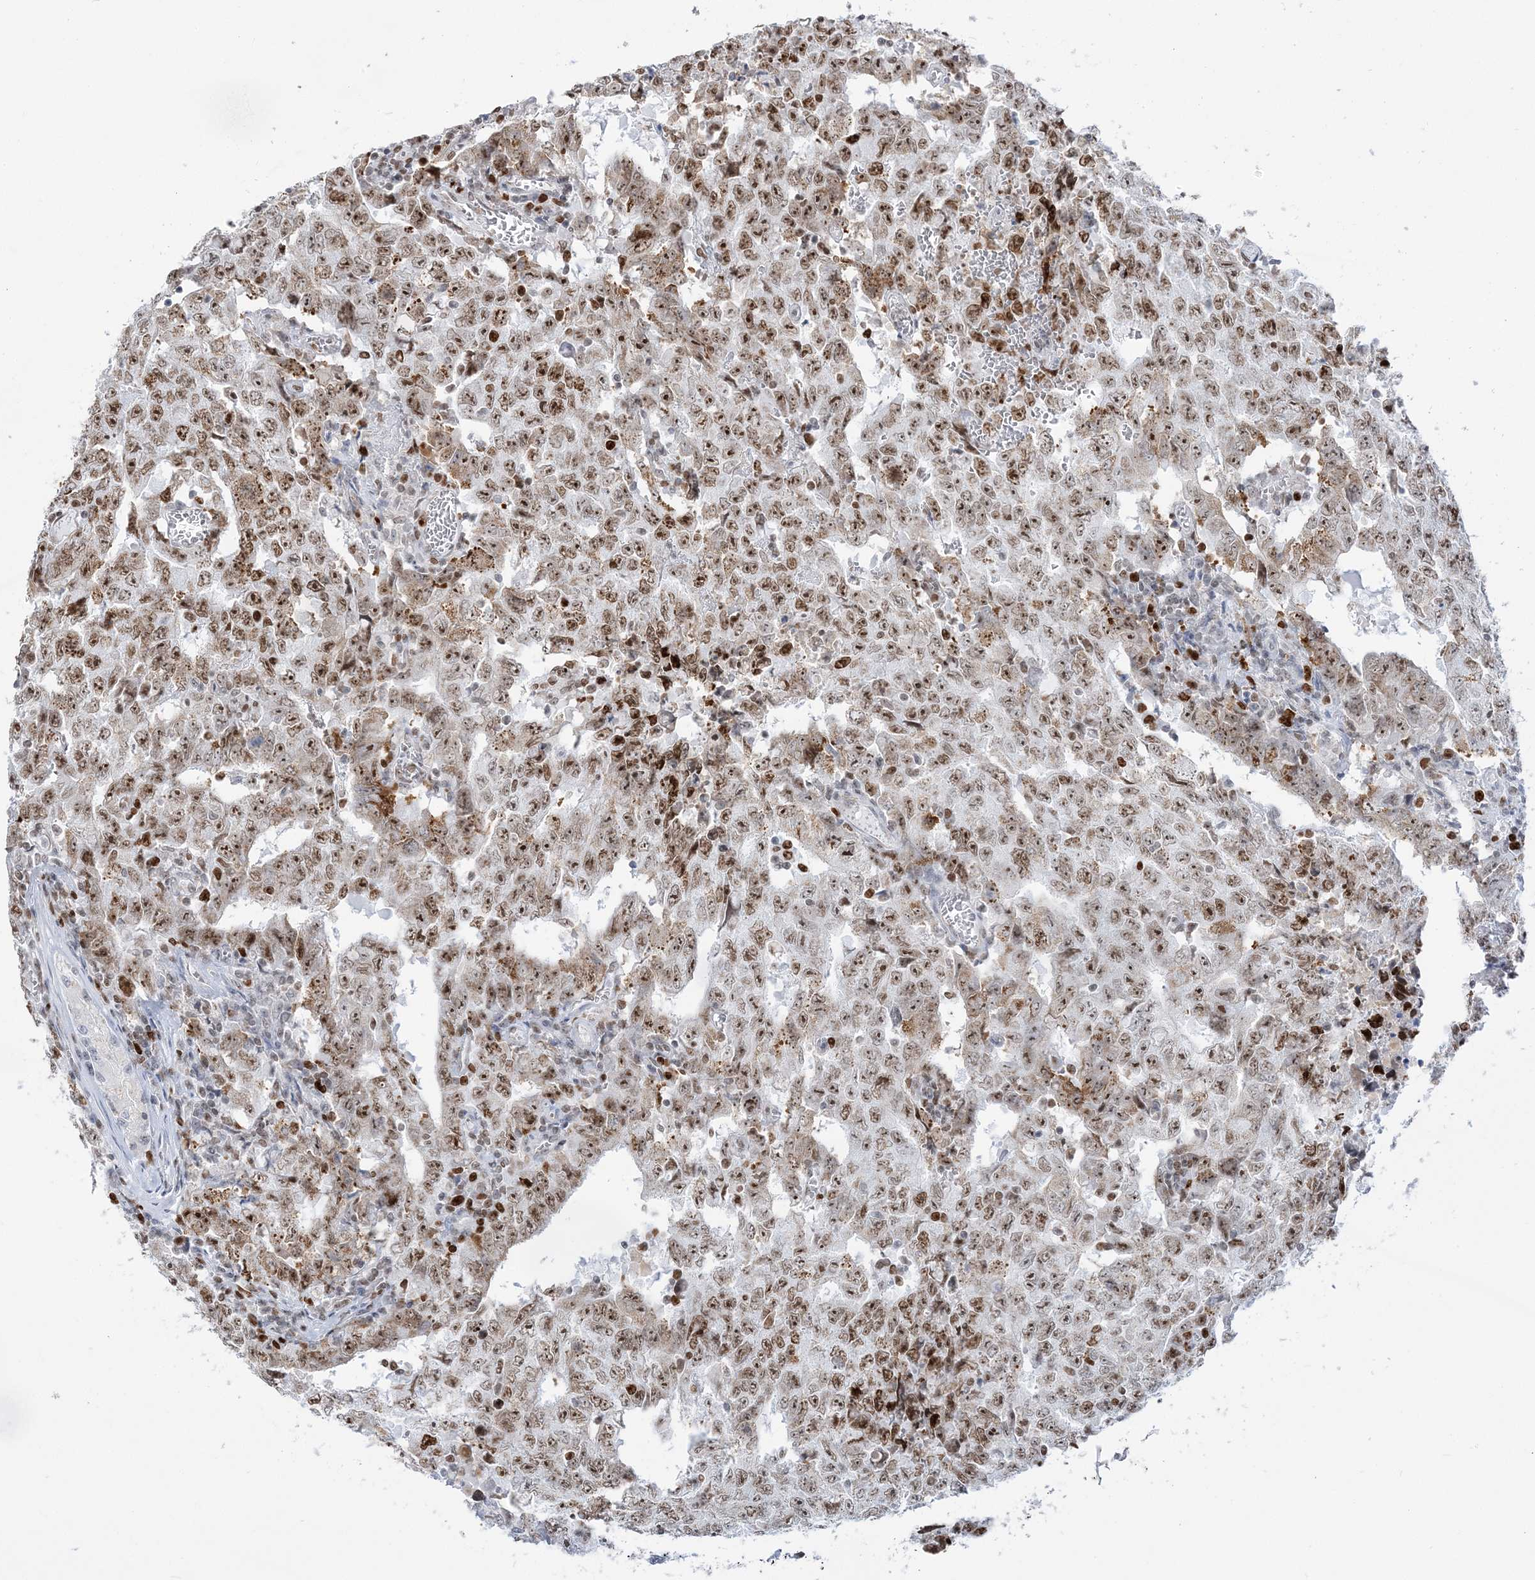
{"staining": {"intensity": "moderate", "quantity": ">75%", "location": "nuclear"}, "tissue": "testis cancer", "cell_type": "Tumor cells", "image_type": "cancer", "snomed": [{"axis": "morphology", "description": "Carcinoma, Embryonal, NOS"}, {"axis": "topography", "description": "Testis"}], "caption": "Immunohistochemistry (IHC) photomicrograph of neoplastic tissue: testis cancer stained using immunohistochemistry (IHC) reveals medium levels of moderate protein expression localized specifically in the nuclear of tumor cells, appearing as a nuclear brown color.", "gene": "DDX21", "patient": {"sex": "male", "age": 26}}